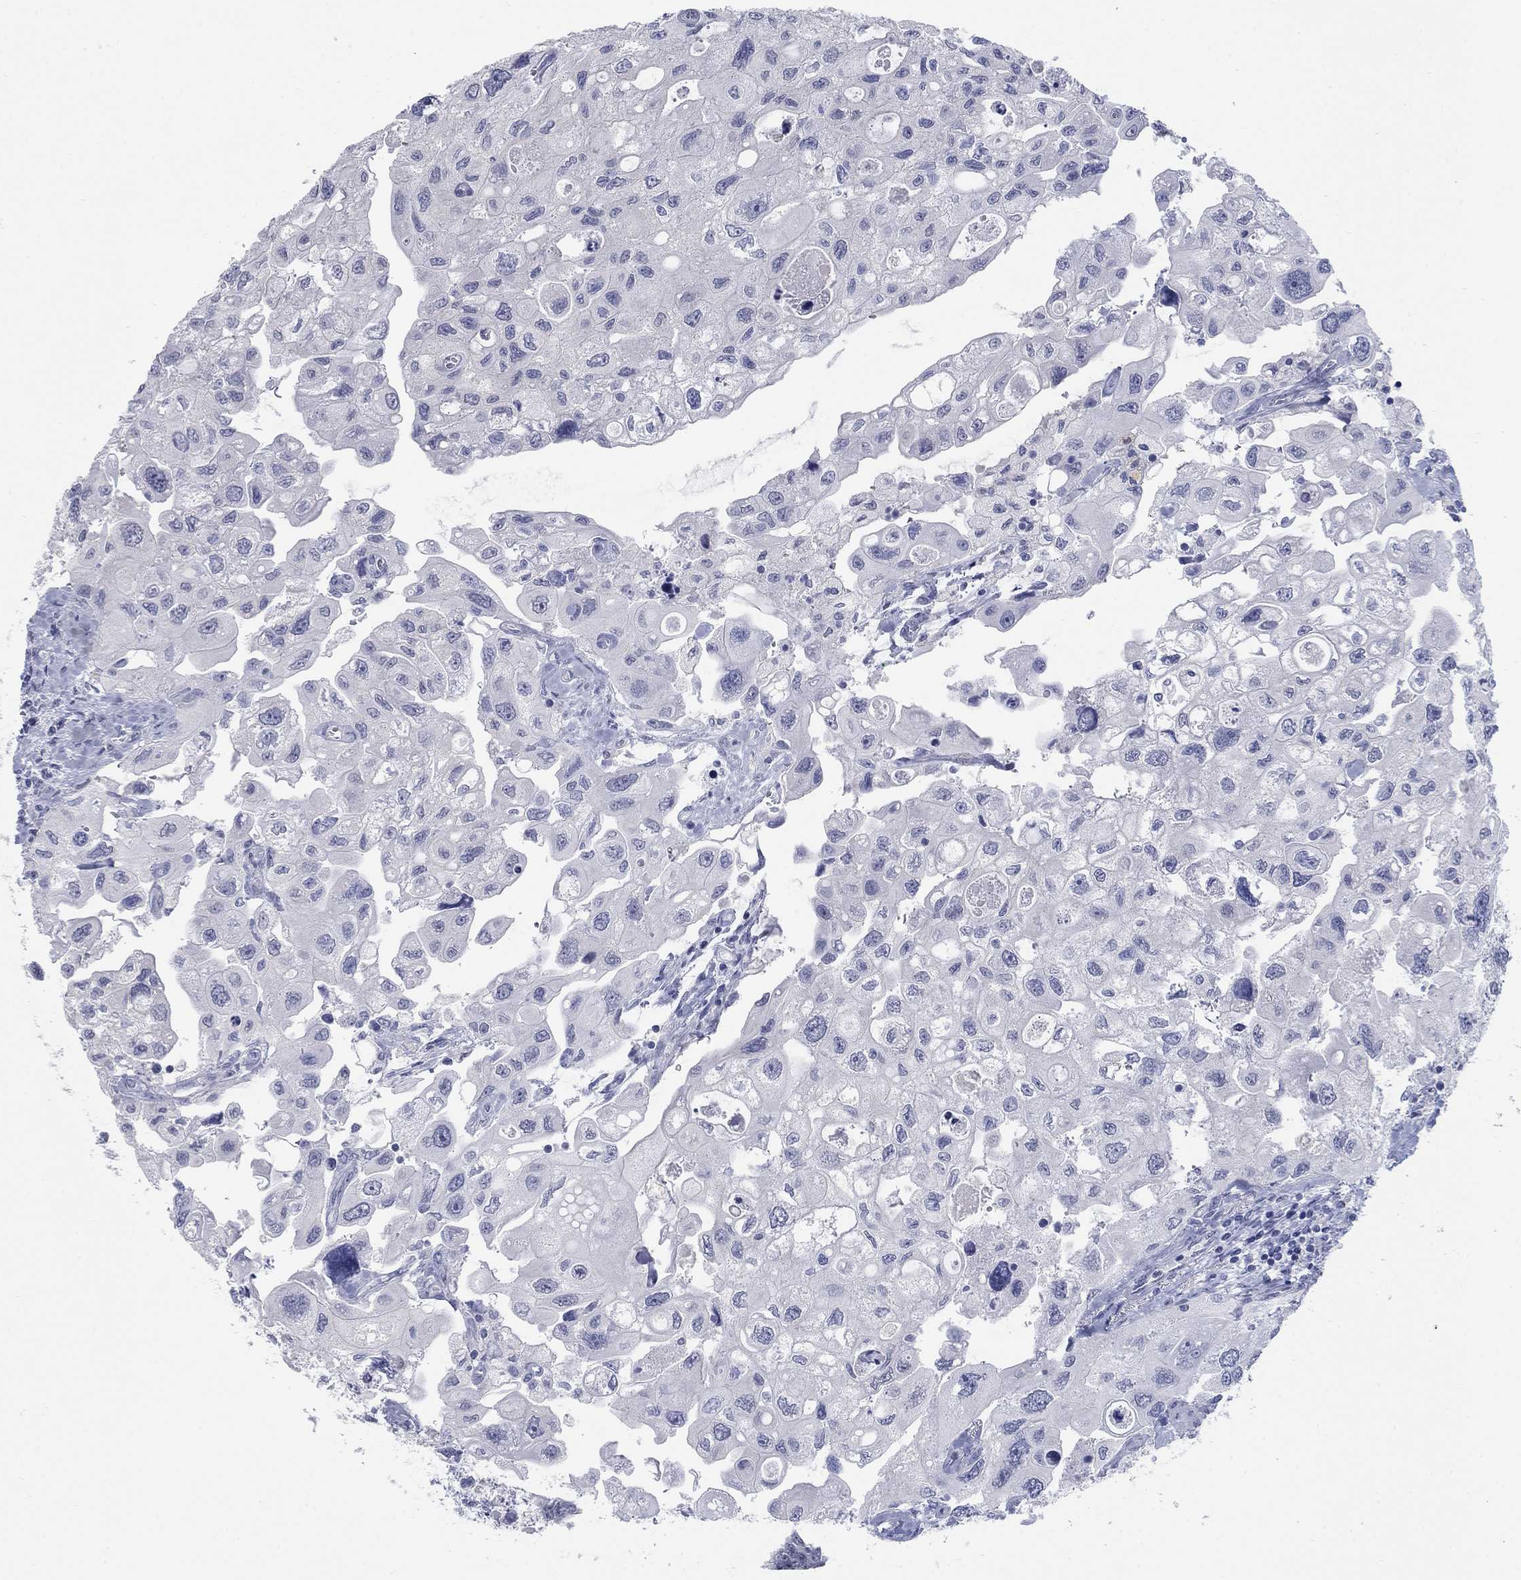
{"staining": {"intensity": "negative", "quantity": "none", "location": "none"}, "tissue": "urothelial cancer", "cell_type": "Tumor cells", "image_type": "cancer", "snomed": [{"axis": "morphology", "description": "Urothelial carcinoma, High grade"}, {"axis": "topography", "description": "Urinary bladder"}], "caption": "Urothelial cancer was stained to show a protein in brown. There is no significant staining in tumor cells.", "gene": "ATP6V1G2", "patient": {"sex": "male", "age": 59}}